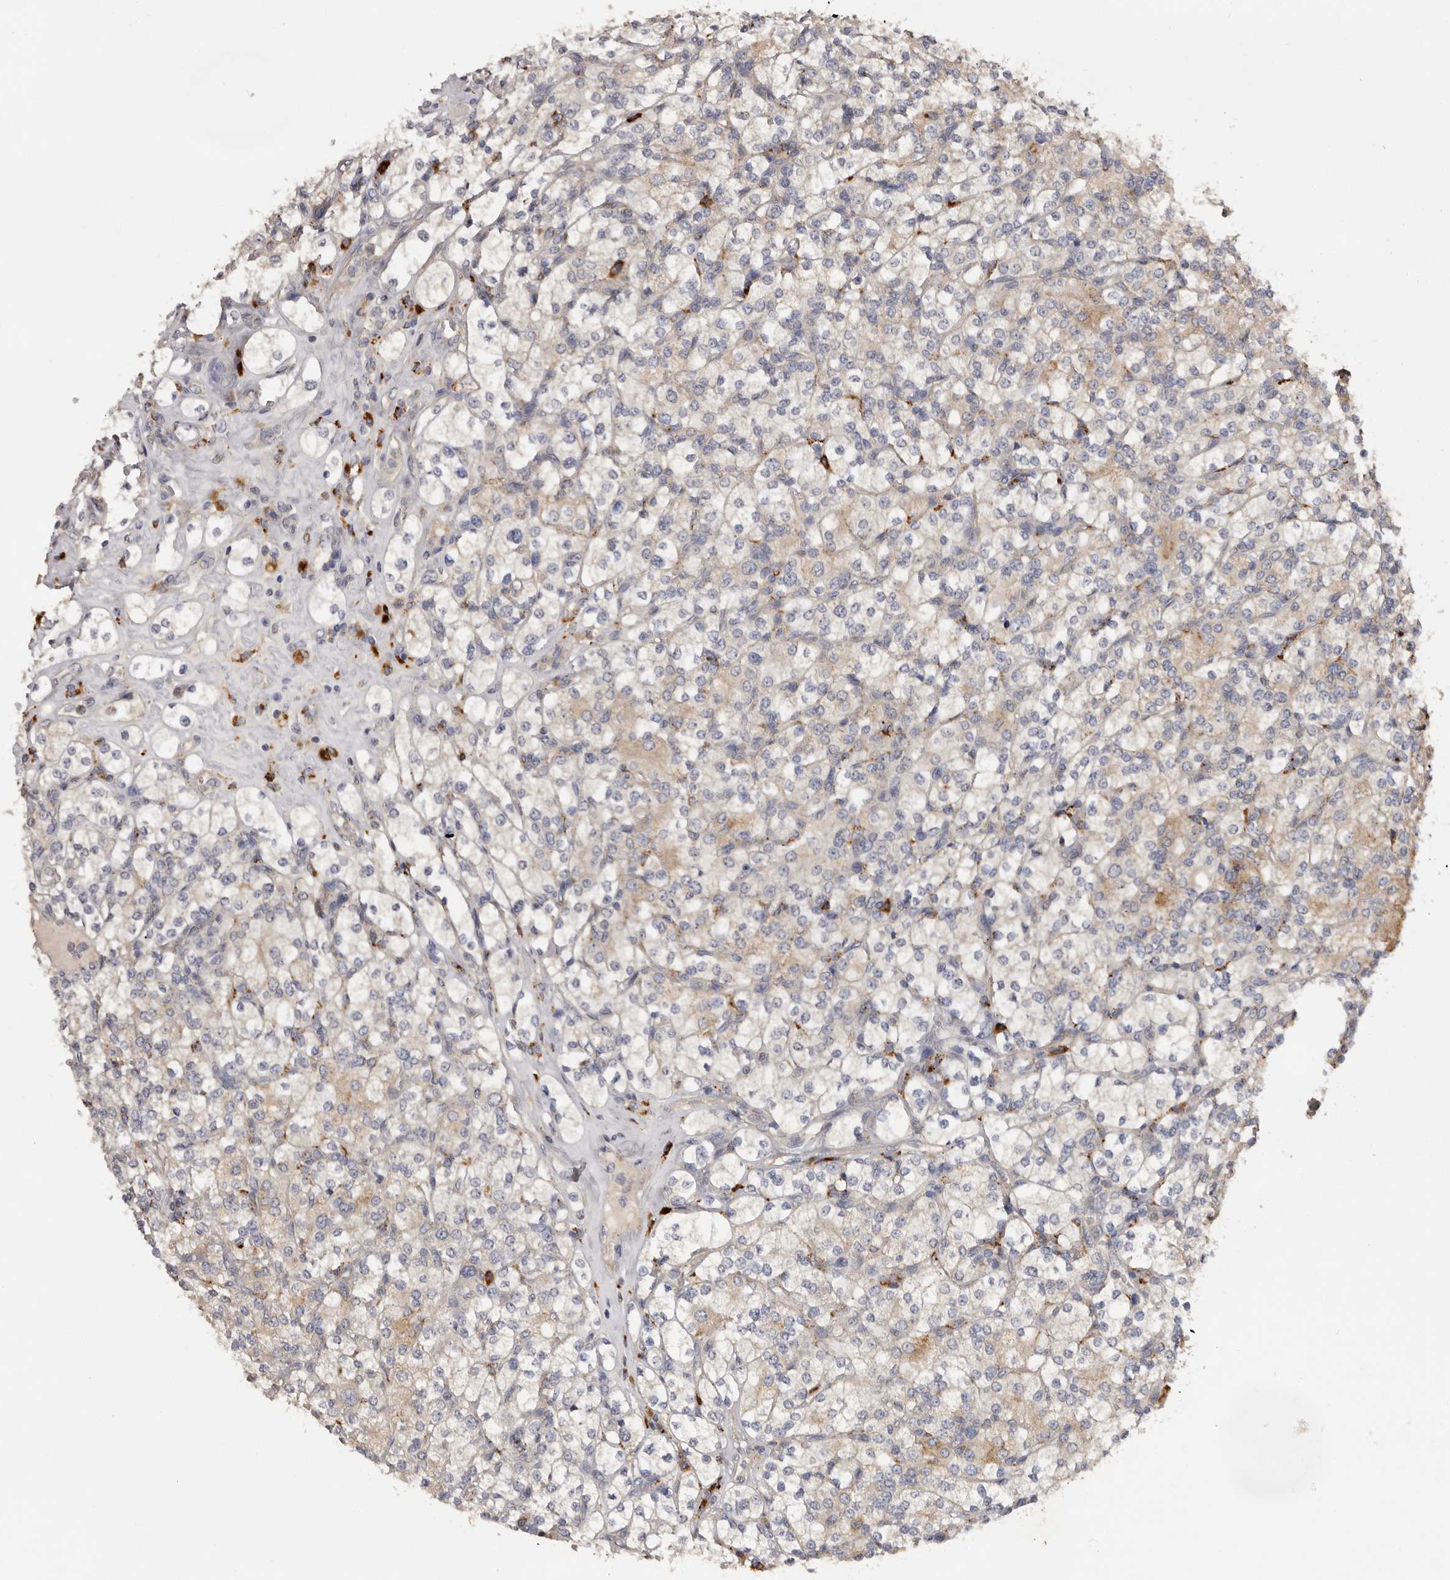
{"staining": {"intensity": "weak", "quantity": "25%-75%", "location": "cytoplasmic/membranous"}, "tissue": "renal cancer", "cell_type": "Tumor cells", "image_type": "cancer", "snomed": [{"axis": "morphology", "description": "Adenocarcinoma, NOS"}, {"axis": "topography", "description": "Kidney"}], "caption": "Immunohistochemistry staining of renal cancer, which demonstrates low levels of weak cytoplasmic/membranous expression in approximately 25%-75% of tumor cells indicating weak cytoplasmic/membranous protein positivity. The staining was performed using DAB (brown) for protein detection and nuclei were counterstained in hematoxylin (blue).", "gene": "DAP", "patient": {"sex": "male", "age": 77}}